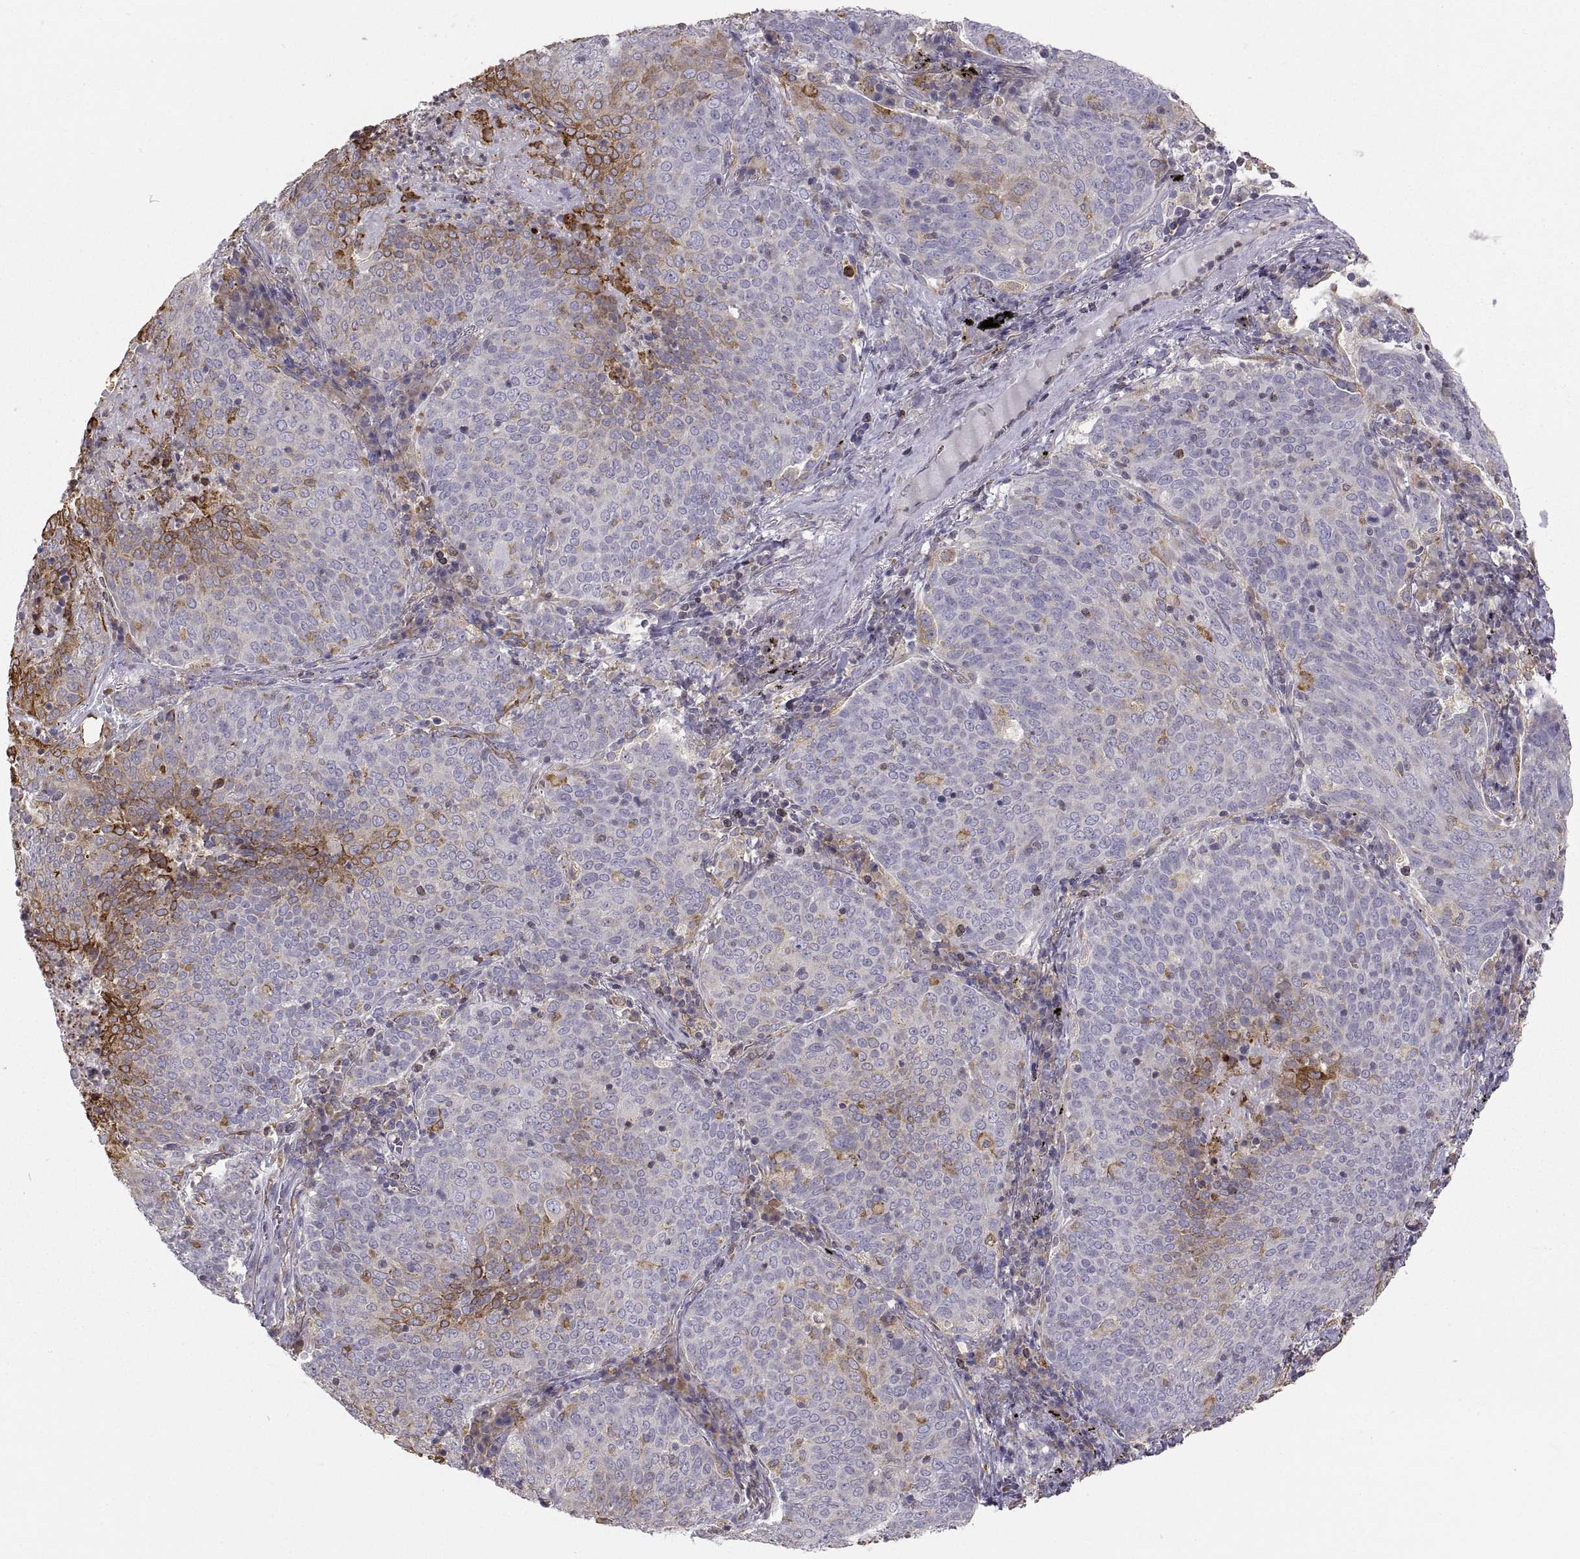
{"staining": {"intensity": "strong", "quantity": "<25%", "location": "cytoplasmic/membranous"}, "tissue": "lung cancer", "cell_type": "Tumor cells", "image_type": "cancer", "snomed": [{"axis": "morphology", "description": "Squamous cell carcinoma, NOS"}, {"axis": "topography", "description": "Lung"}], "caption": "About <25% of tumor cells in lung cancer demonstrate strong cytoplasmic/membranous protein expression as visualized by brown immunohistochemical staining.", "gene": "ERO1A", "patient": {"sex": "male", "age": 82}}